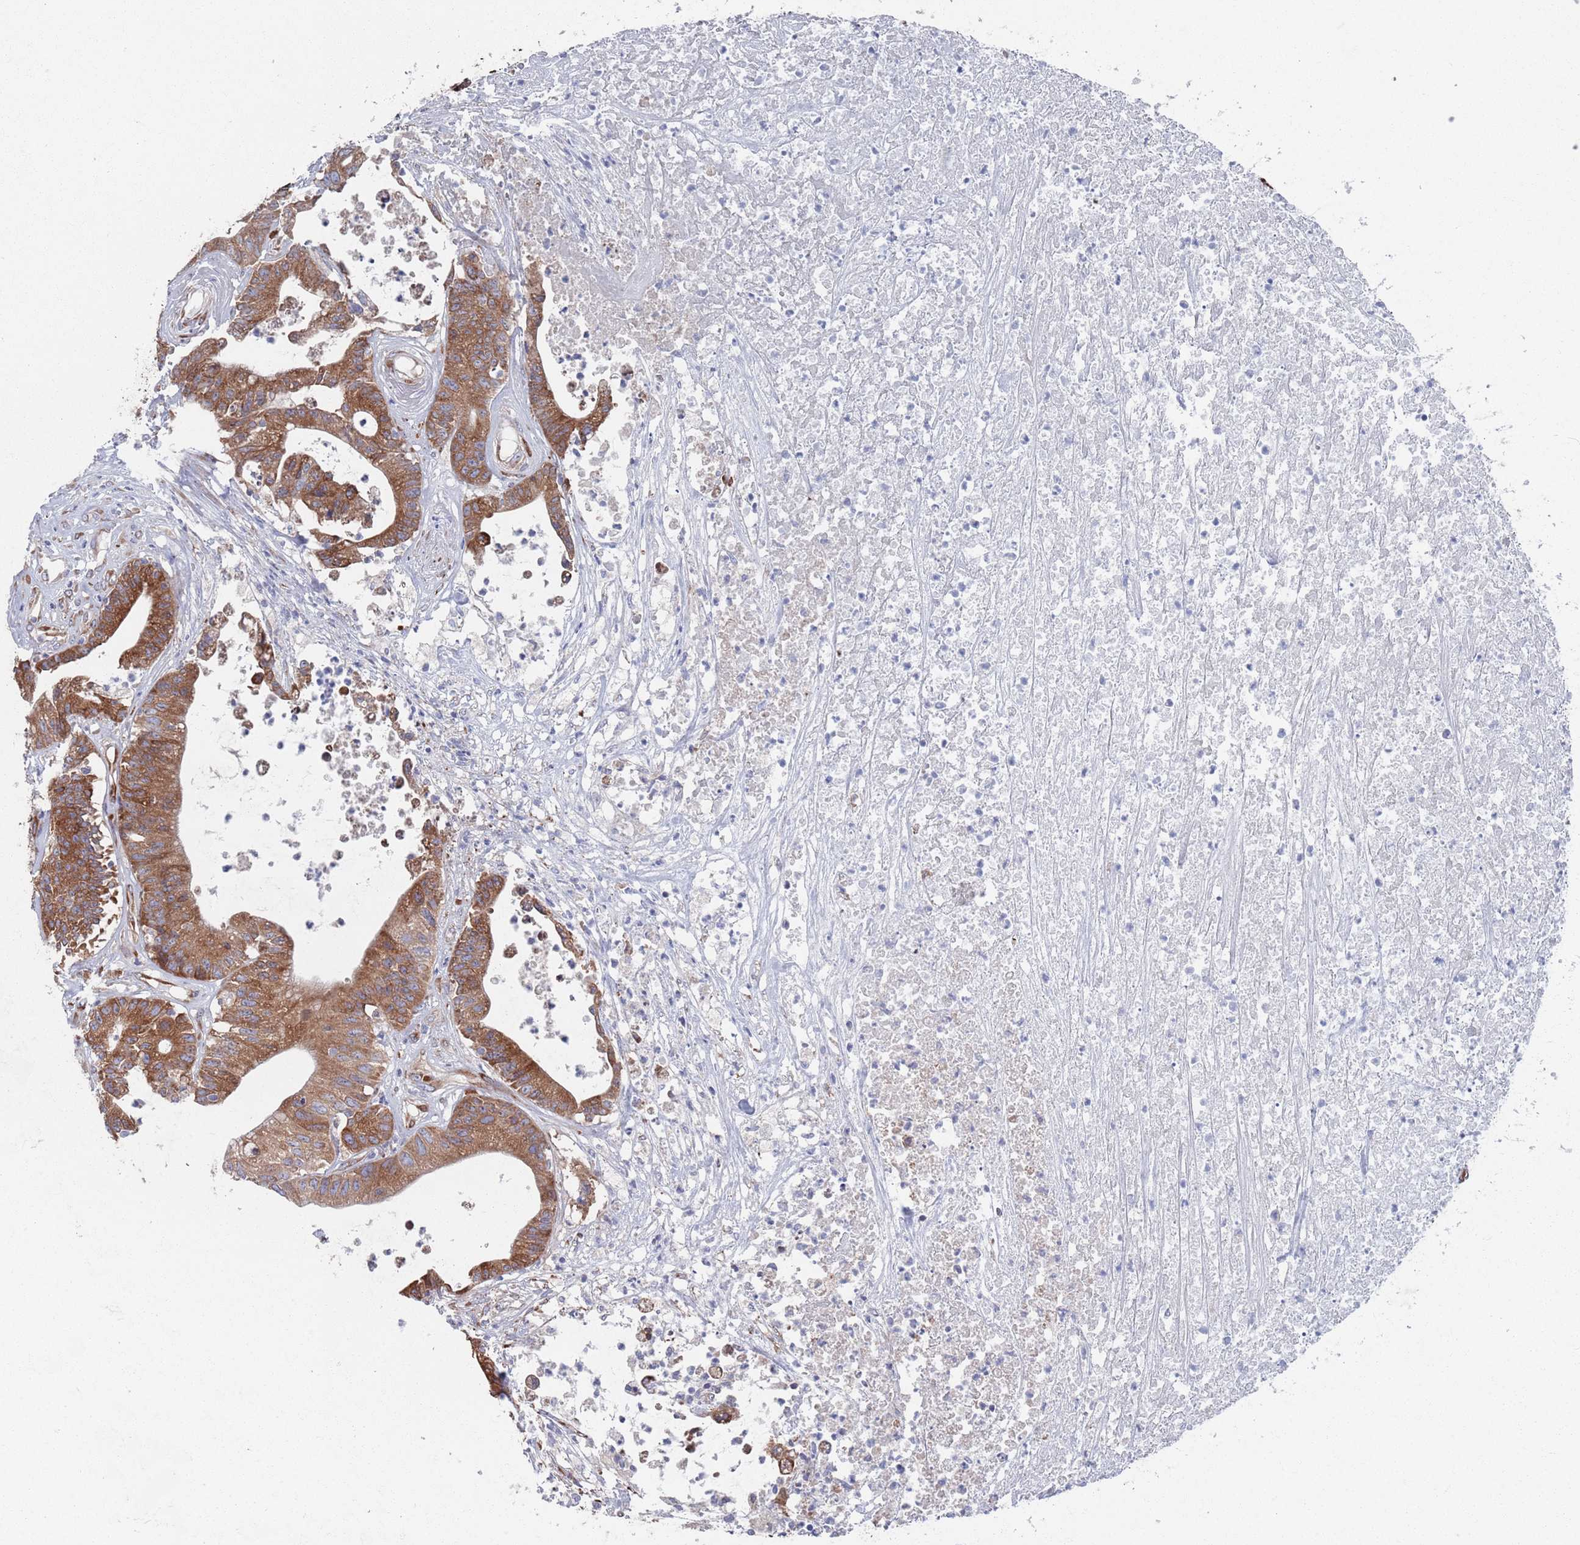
{"staining": {"intensity": "moderate", "quantity": ">75%", "location": "cytoplasmic/membranous"}, "tissue": "colorectal cancer", "cell_type": "Tumor cells", "image_type": "cancer", "snomed": [{"axis": "morphology", "description": "Adenocarcinoma, NOS"}, {"axis": "topography", "description": "Colon"}], "caption": "Adenocarcinoma (colorectal) stained for a protein (brown) exhibits moderate cytoplasmic/membranous positive positivity in about >75% of tumor cells.", "gene": "CCDC106", "patient": {"sex": "female", "age": 84}}